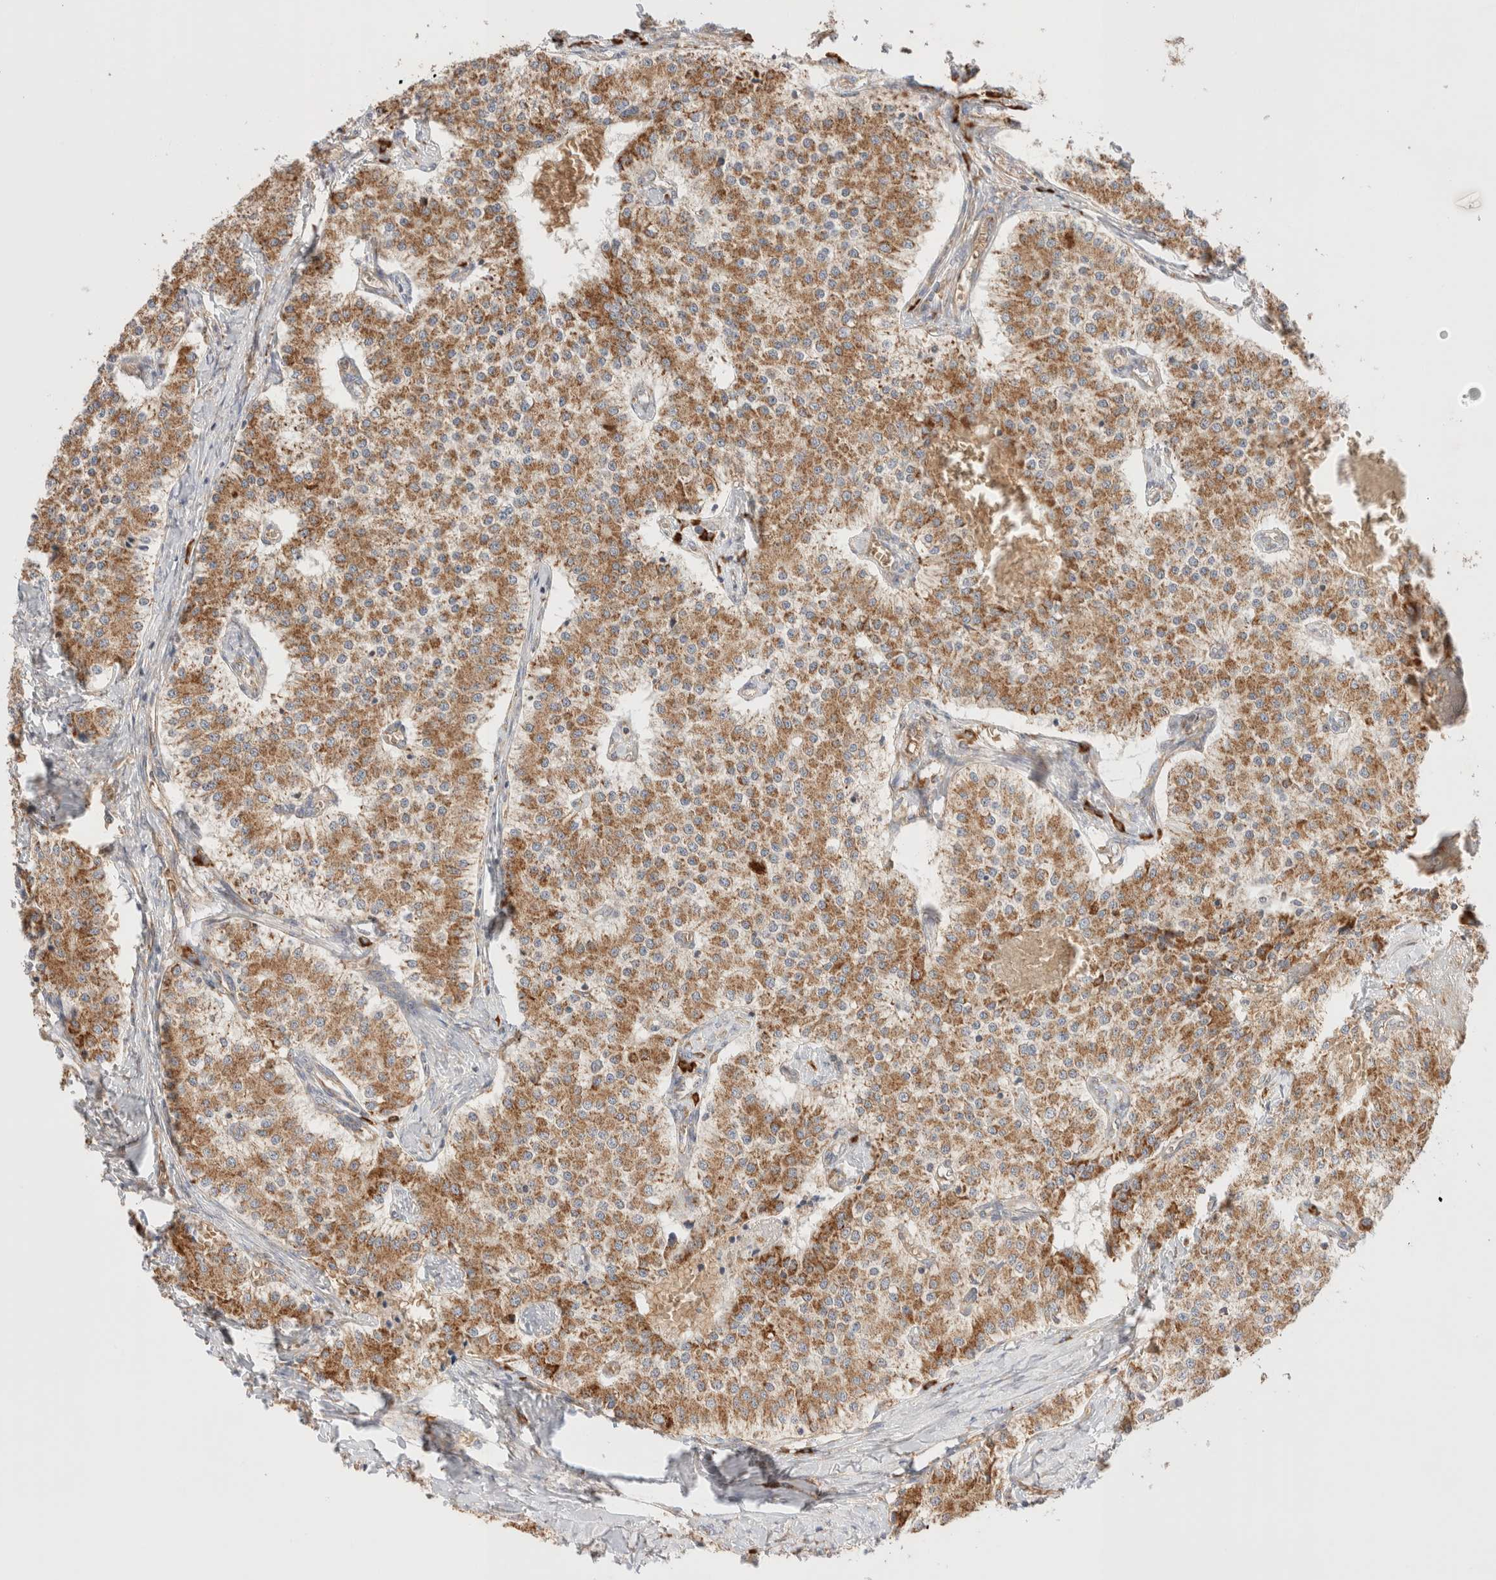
{"staining": {"intensity": "moderate", "quantity": ">75%", "location": "cytoplasmic/membranous"}, "tissue": "carcinoid", "cell_type": "Tumor cells", "image_type": "cancer", "snomed": [{"axis": "morphology", "description": "Carcinoid, malignant, NOS"}, {"axis": "topography", "description": "Colon"}], "caption": "An immunohistochemistry image of neoplastic tissue is shown. Protein staining in brown shows moderate cytoplasmic/membranous positivity in carcinoid (malignant) within tumor cells.", "gene": "UTS2B", "patient": {"sex": "female", "age": 52}}